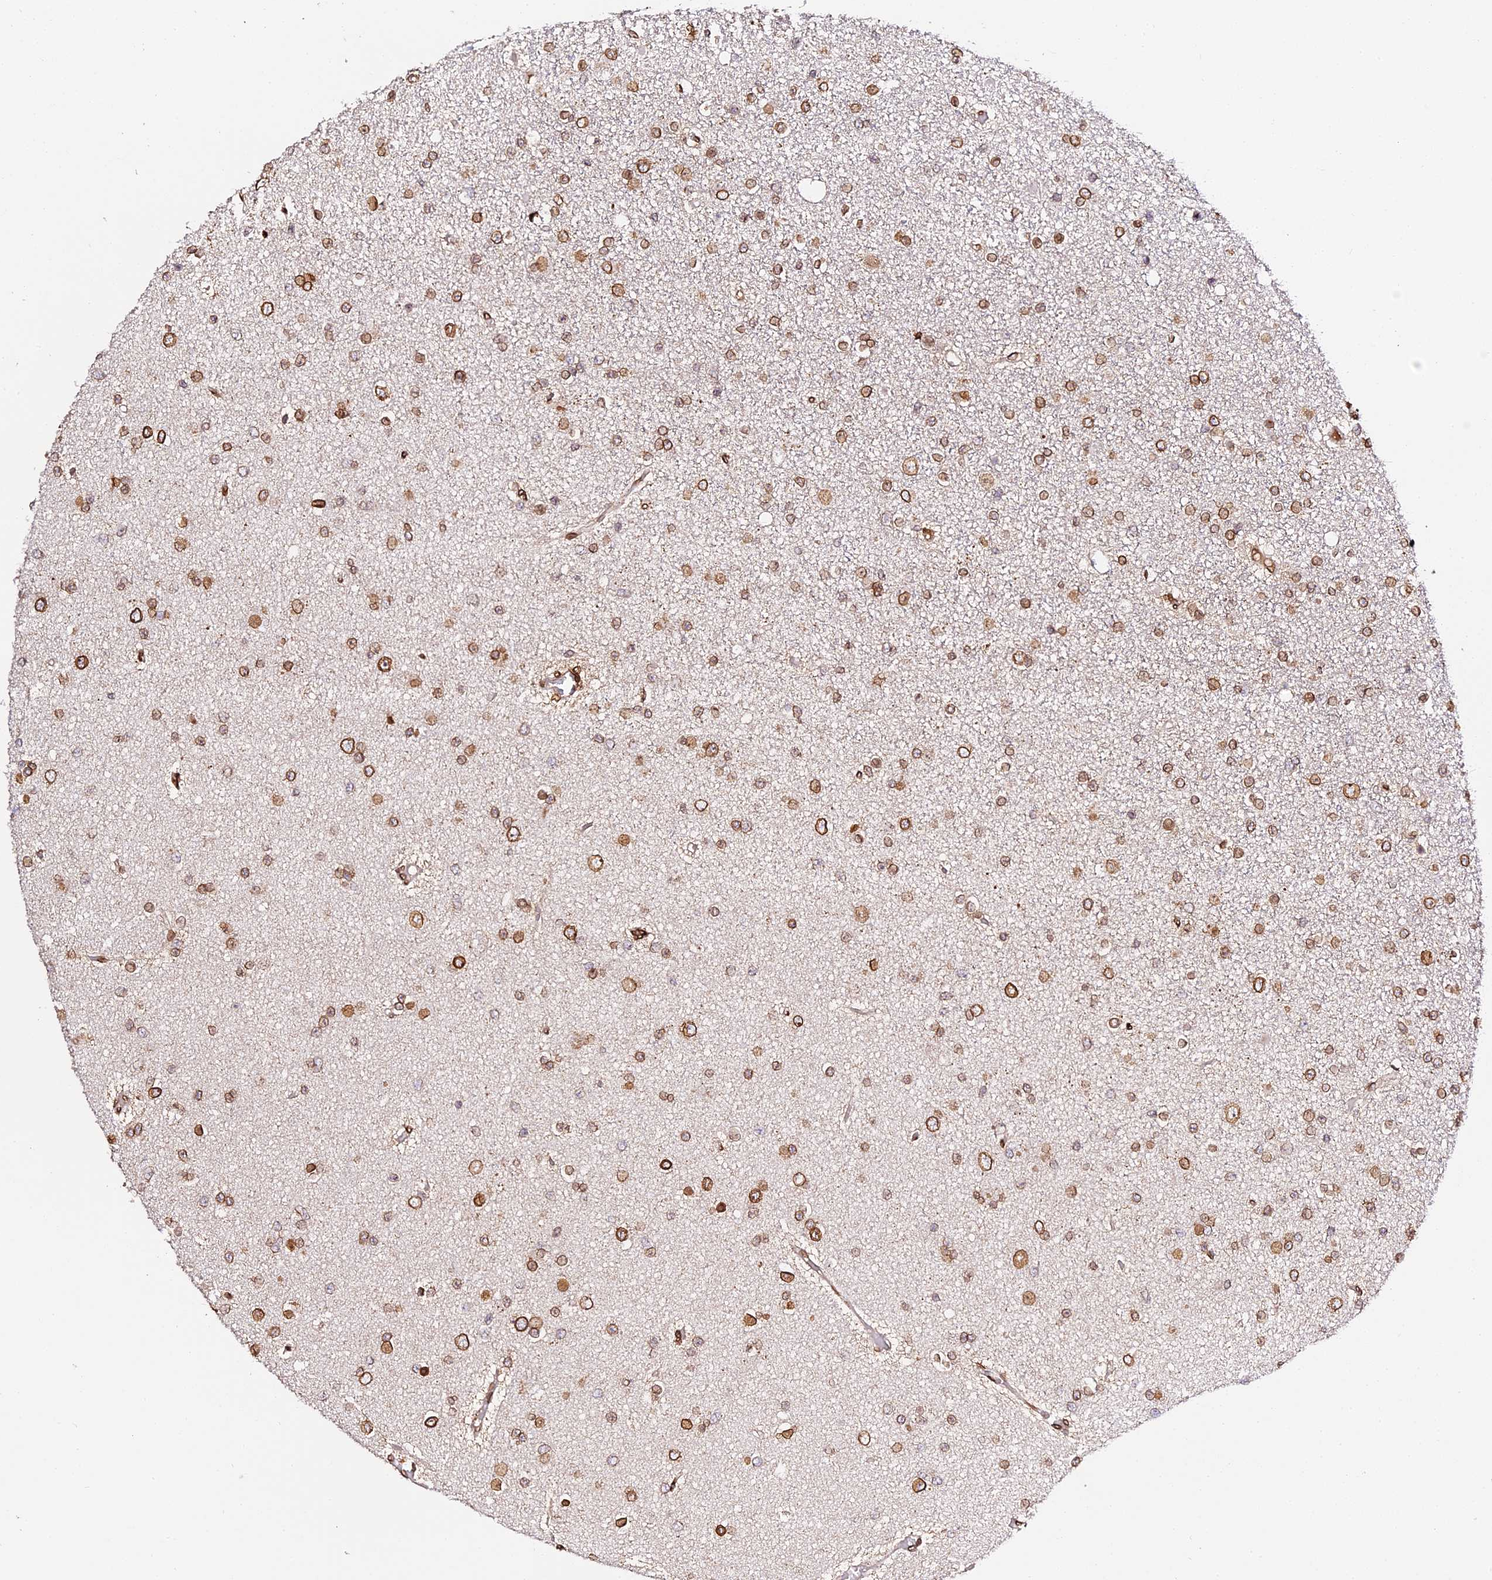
{"staining": {"intensity": "moderate", "quantity": ">75%", "location": "cytoplasmic/membranous,nuclear"}, "tissue": "glioma", "cell_type": "Tumor cells", "image_type": "cancer", "snomed": [{"axis": "morphology", "description": "Glioma, malignant, Low grade"}, {"axis": "topography", "description": "Brain"}], "caption": "There is medium levels of moderate cytoplasmic/membranous and nuclear expression in tumor cells of malignant glioma (low-grade), as demonstrated by immunohistochemical staining (brown color).", "gene": "ANAPC5", "patient": {"sex": "female", "age": 22}}